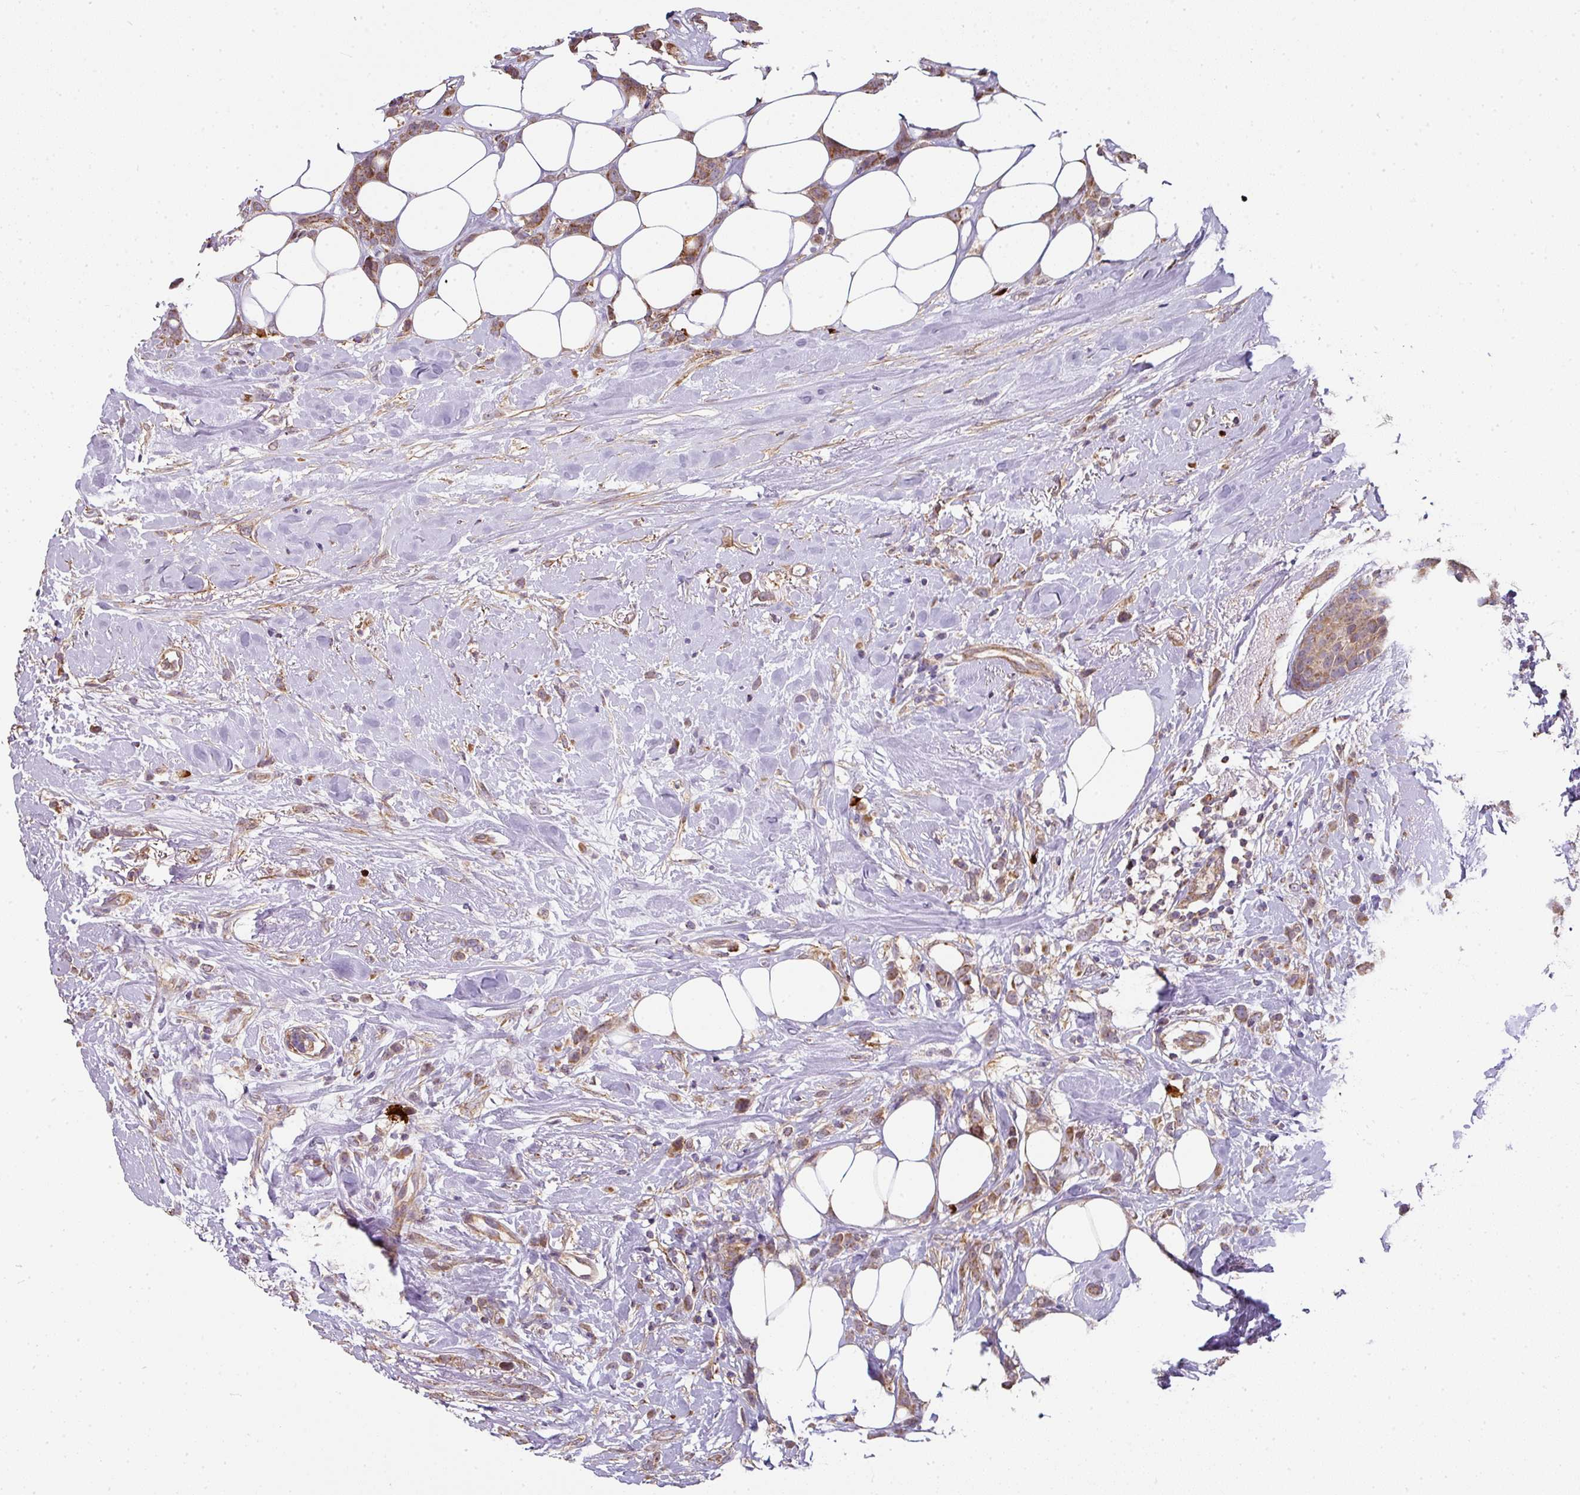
{"staining": {"intensity": "moderate", "quantity": ">75%", "location": "cytoplasmic/membranous"}, "tissue": "breast cancer", "cell_type": "Tumor cells", "image_type": "cancer", "snomed": [{"axis": "morphology", "description": "Duct carcinoma"}, {"axis": "topography", "description": "Breast"}], "caption": "High-magnification brightfield microscopy of breast cancer stained with DAB (3,3'-diaminobenzidine) (brown) and counterstained with hematoxylin (blue). tumor cells exhibit moderate cytoplasmic/membranous positivity is present in approximately>75% of cells. (brown staining indicates protein expression, while blue staining denotes nuclei).", "gene": "STK35", "patient": {"sex": "female", "age": 80}}